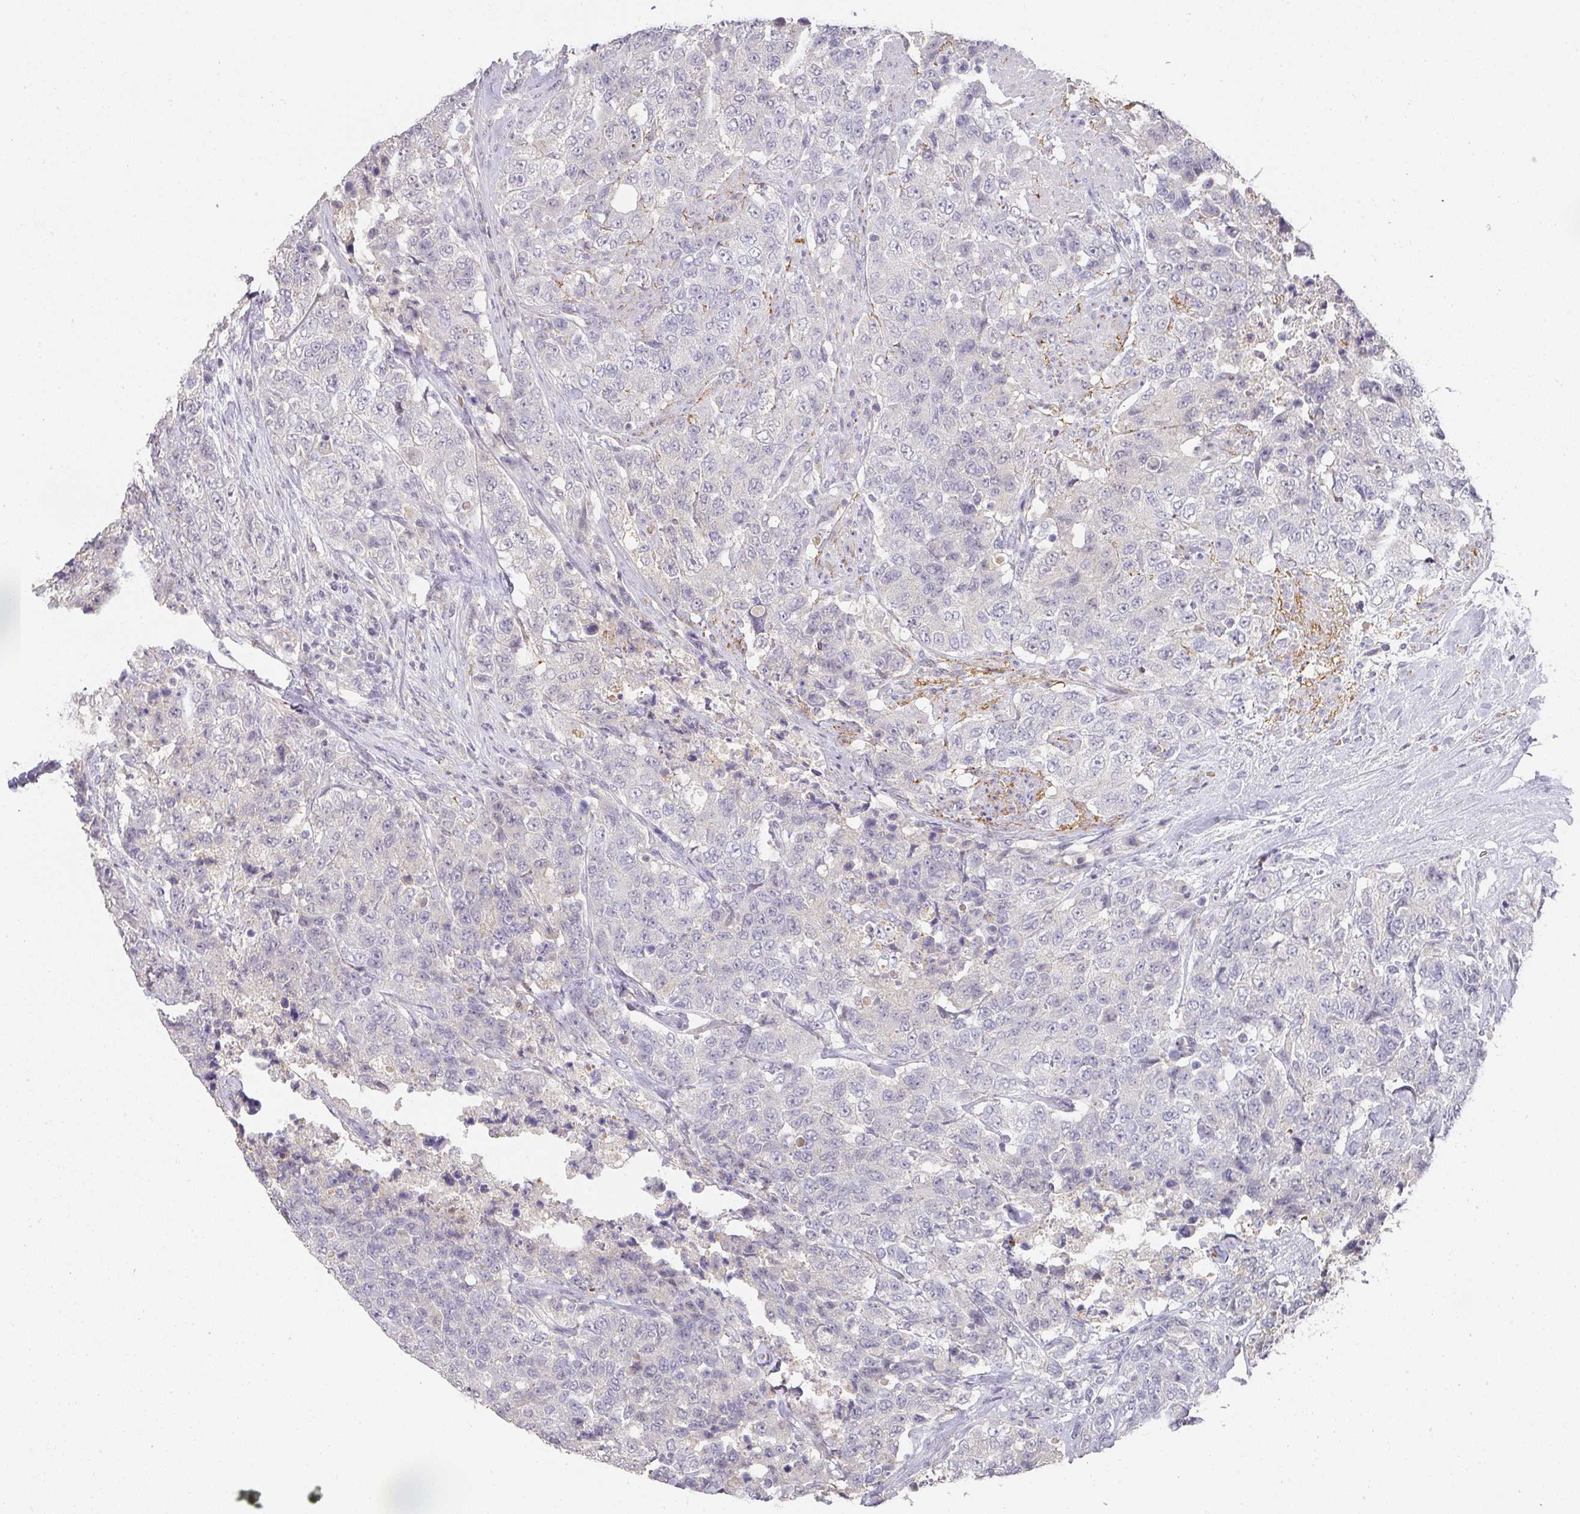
{"staining": {"intensity": "negative", "quantity": "none", "location": "none"}, "tissue": "urothelial cancer", "cell_type": "Tumor cells", "image_type": "cancer", "snomed": [{"axis": "morphology", "description": "Urothelial carcinoma, High grade"}, {"axis": "topography", "description": "Urinary bladder"}], "caption": "Tumor cells show no significant positivity in urothelial cancer.", "gene": "FOXN4", "patient": {"sex": "female", "age": 78}}